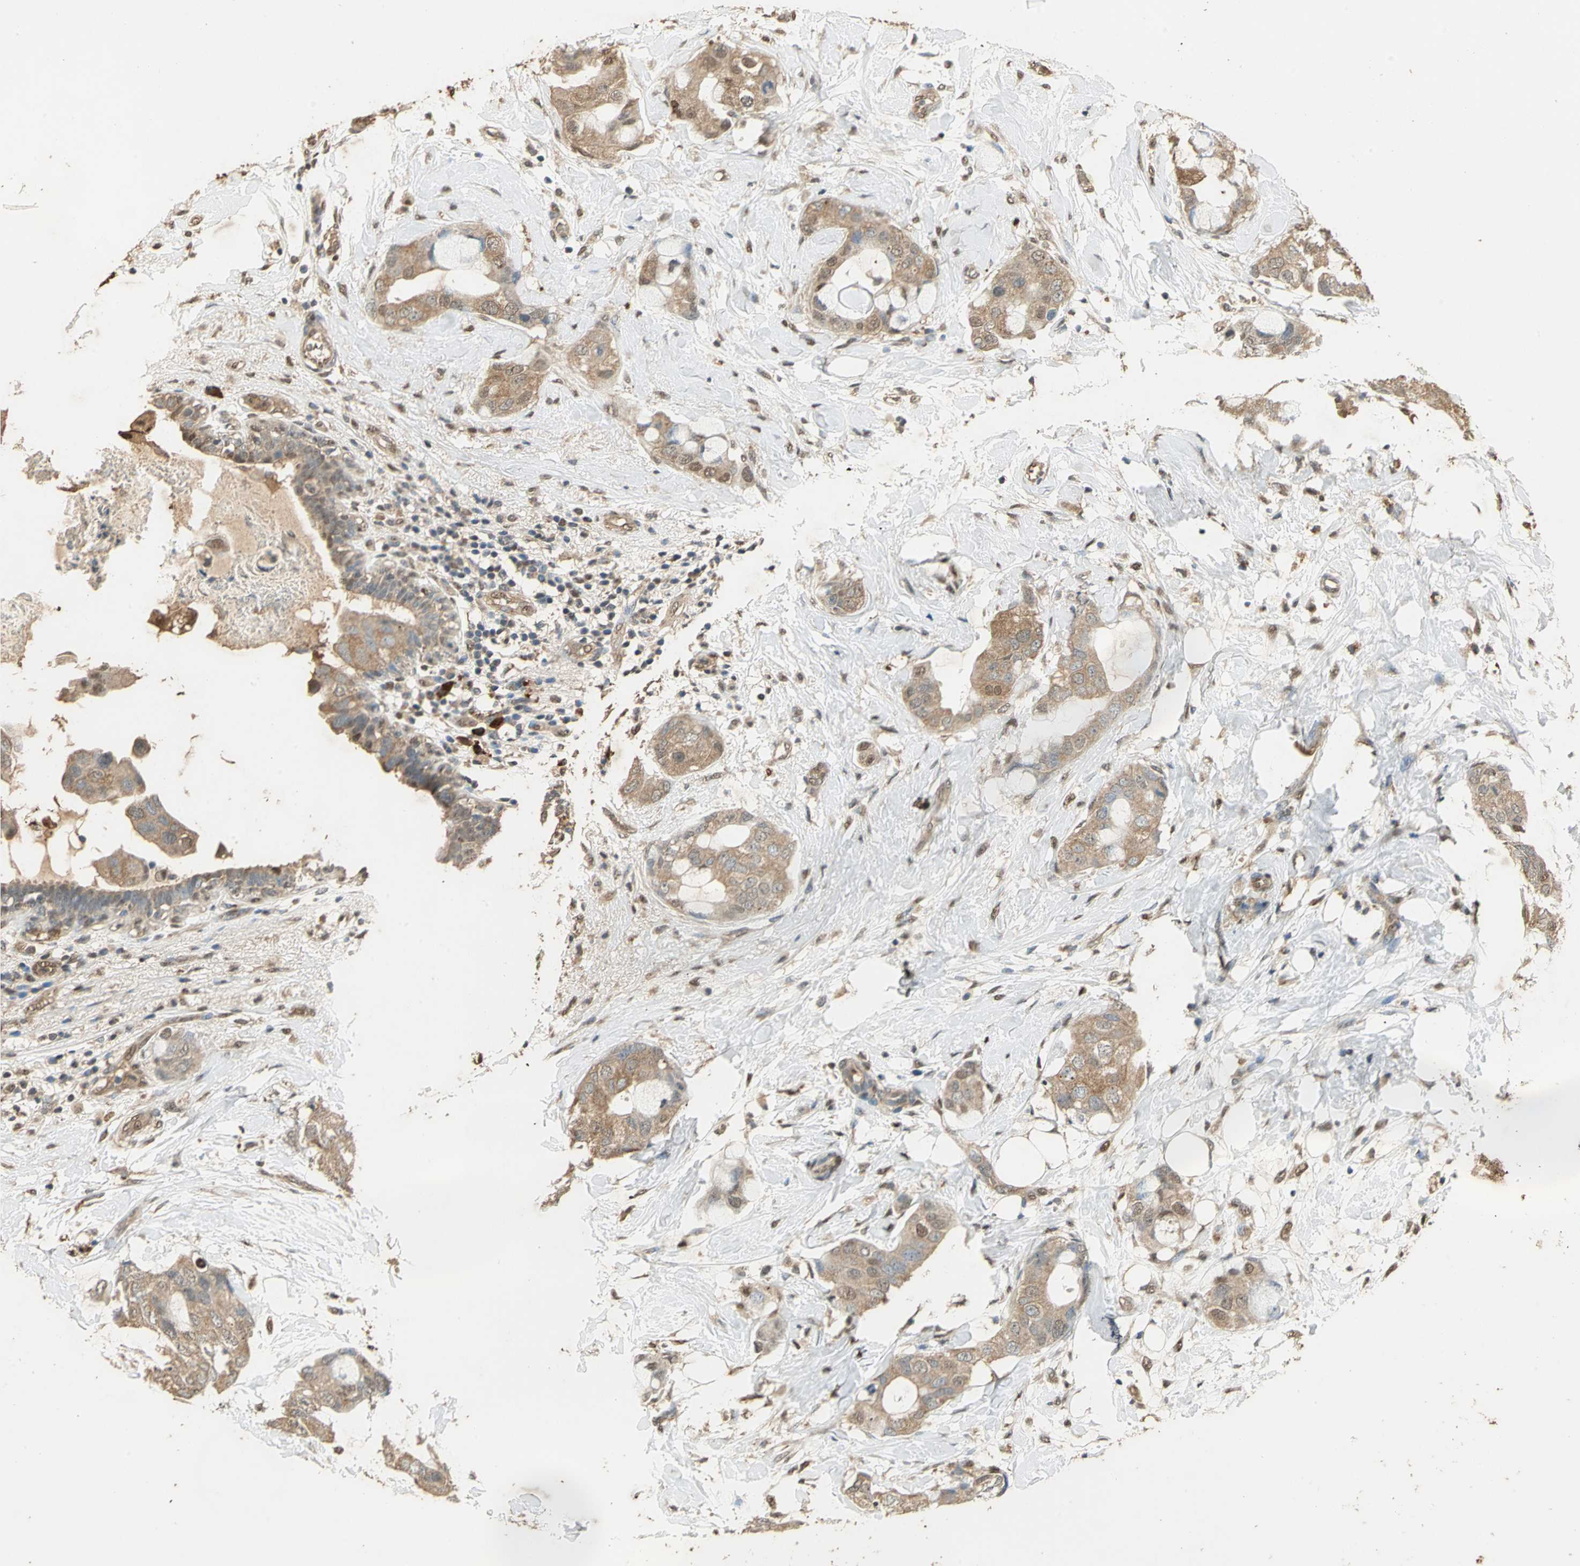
{"staining": {"intensity": "moderate", "quantity": ">75%", "location": "cytoplasmic/membranous"}, "tissue": "breast cancer", "cell_type": "Tumor cells", "image_type": "cancer", "snomed": [{"axis": "morphology", "description": "Duct carcinoma"}, {"axis": "topography", "description": "Breast"}], "caption": "Immunohistochemical staining of human breast cancer reveals medium levels of moderate cytoplasmic/membranous positivity in about >75% of tumor cells. (brown staining indicates protein expression, while blue staining denotes nuclei).", "gene": "GAPDH", "patient": {"sex": "female", "age": 40}}